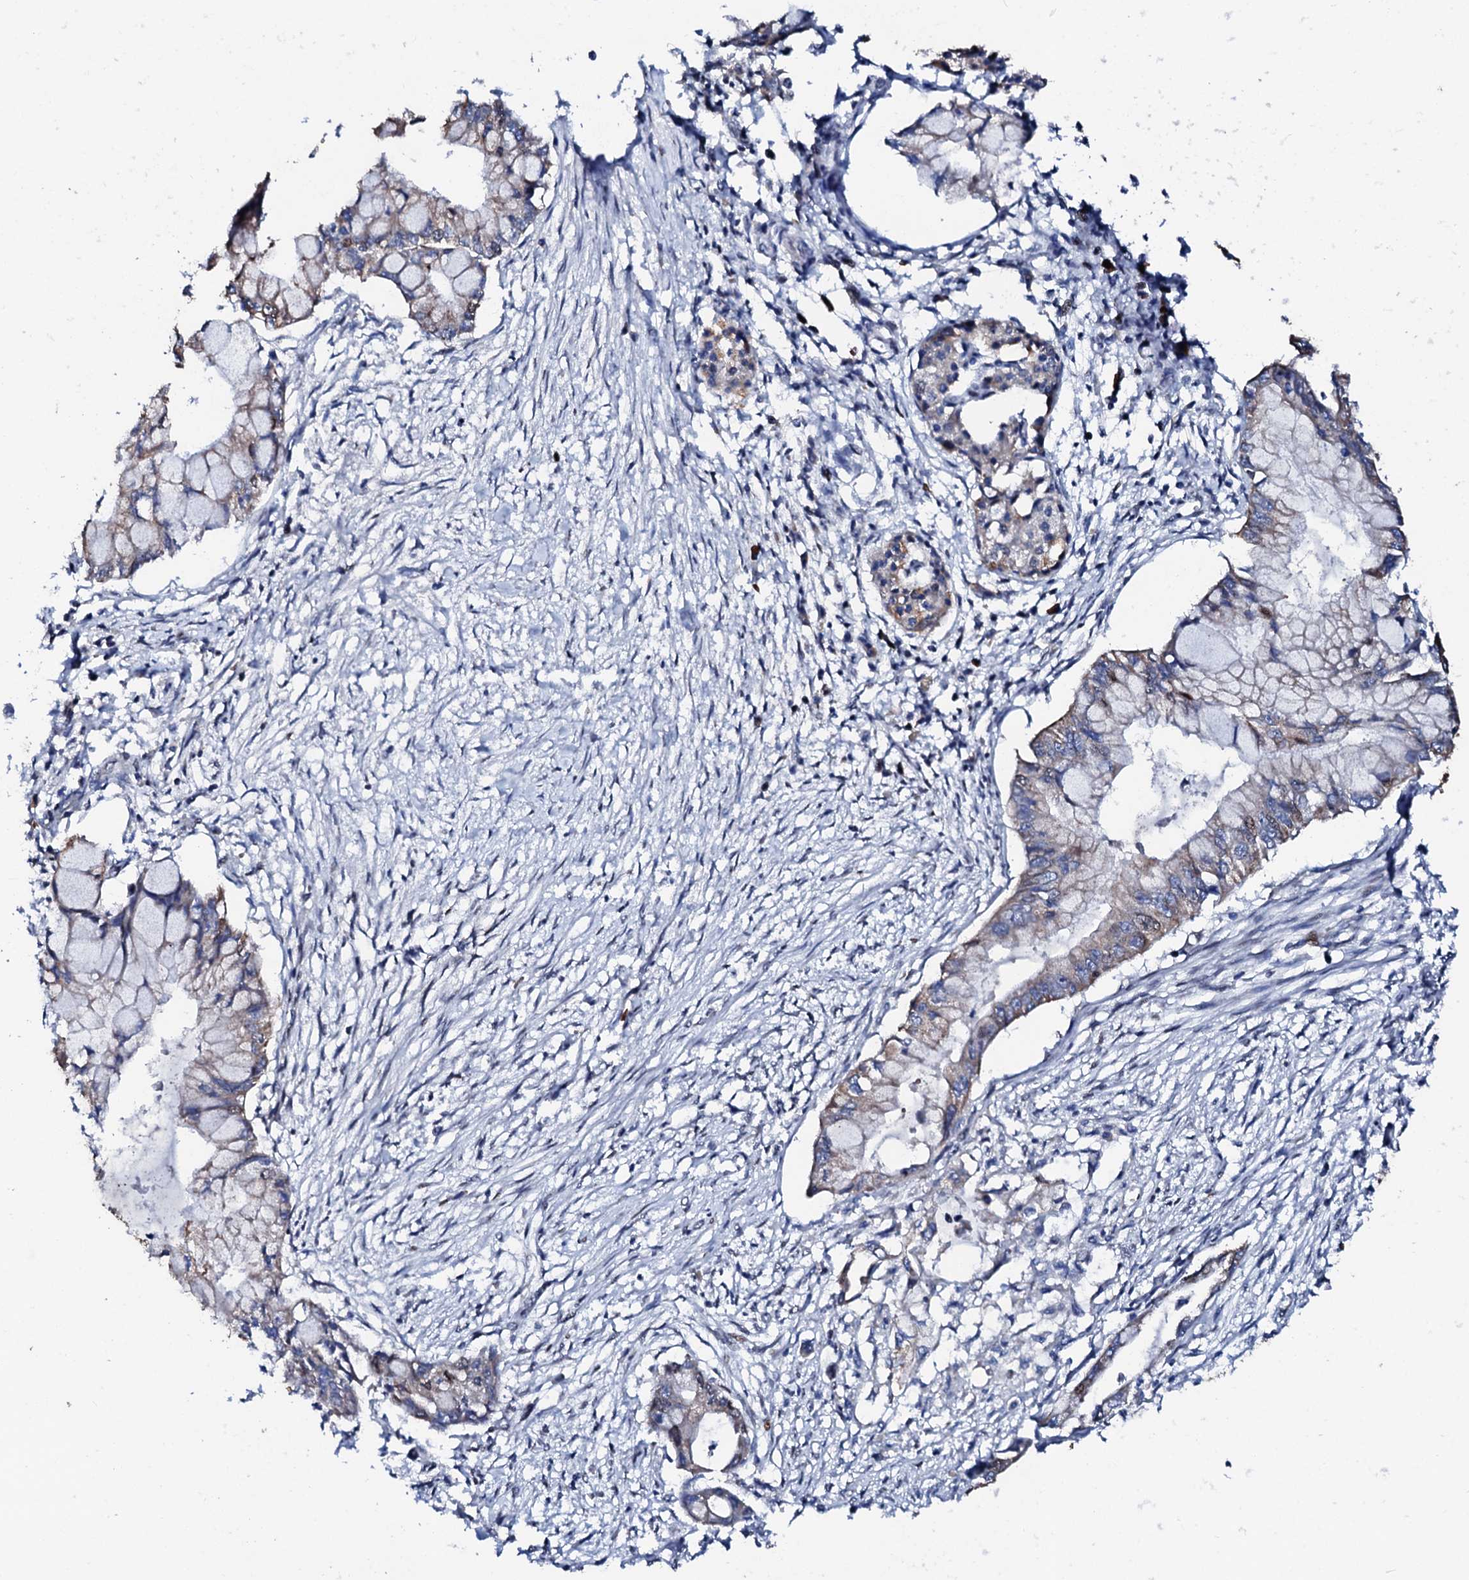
{"staining": {"intensity": "weak", "quantity": "25%-75%", "location": "cytoplasmic/membranous"}, "tissue": "pancreatic cancer", "cell_type": "Tumor cells", "image_type": "cancer", "snomed": [{"axis": "morphology", "description": "Adenocarcinoma, NOS"}, {"axis": "topography", "description": "Pancreas"}], "caption": "Weak cytoplasmic/membranous positivity is present in approximately 25%-75% of tumor cells in adenocarcinoma (pancreatic).", "gene": "KIF18A", "patient": {"sex": "male", "age": 48}}